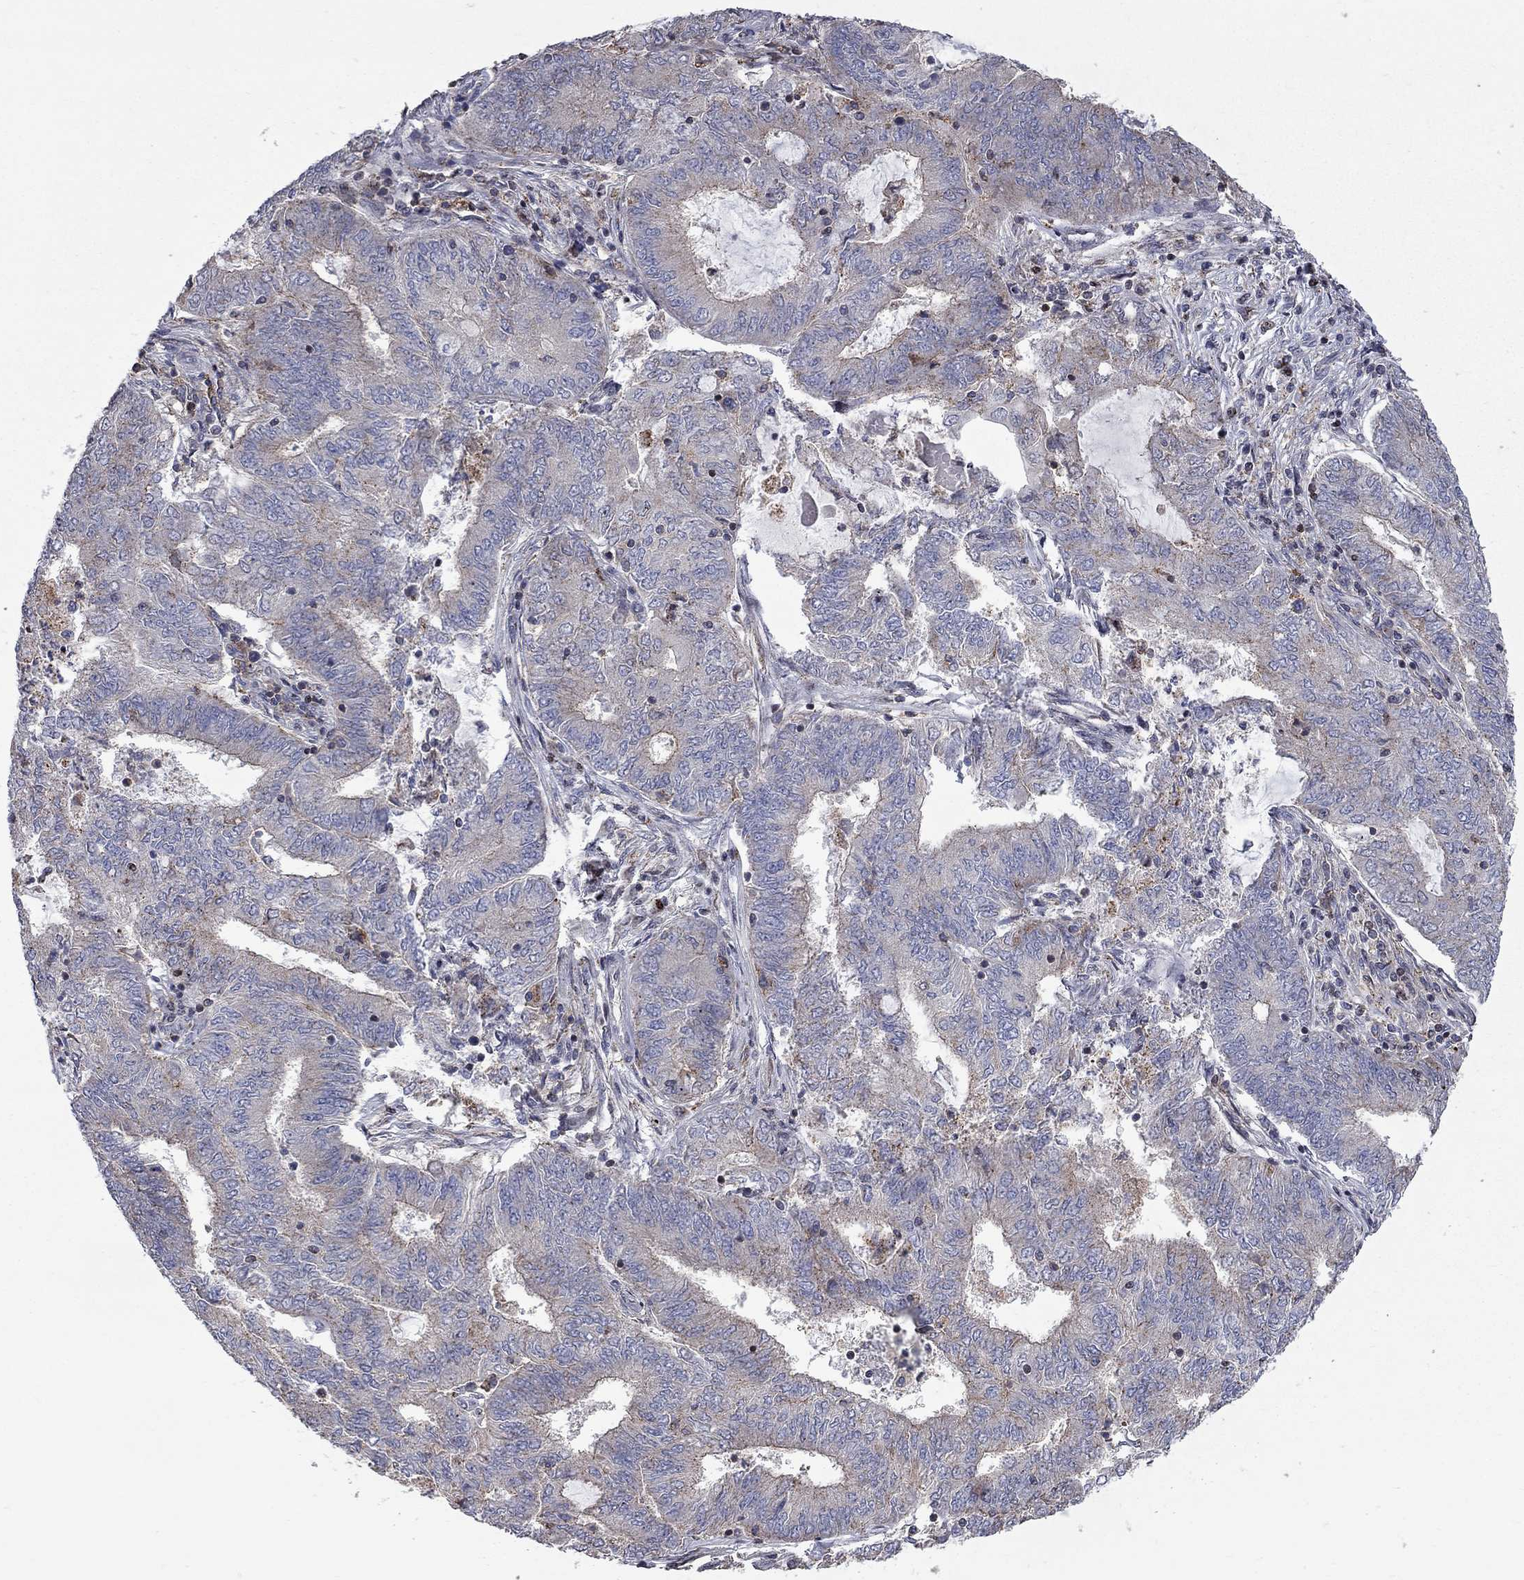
{"staining": {"intensity": "weak", "quantity": "<25%", "location": "cytoplasmic/membranous"}, "tissue": "endometrial cancer", "cell_type": "Tumor cells", "image_type": "cancer", "snomed": [{"axis": "morphology", "description": "Adenocarcinoma, NOS"}, {"axis": "topography", "description": "Endometrium"}], "caption": "Immunohistochemical staining of human endometrial cancer (adenocarcinoma) reveals no significant expression in tumor cells. (Brightfield microscopy of DAB immunohistochemistry (IHC) at high magnification).", "gene": "ERN2", "patient": {"sex": "female", "age": 62}}